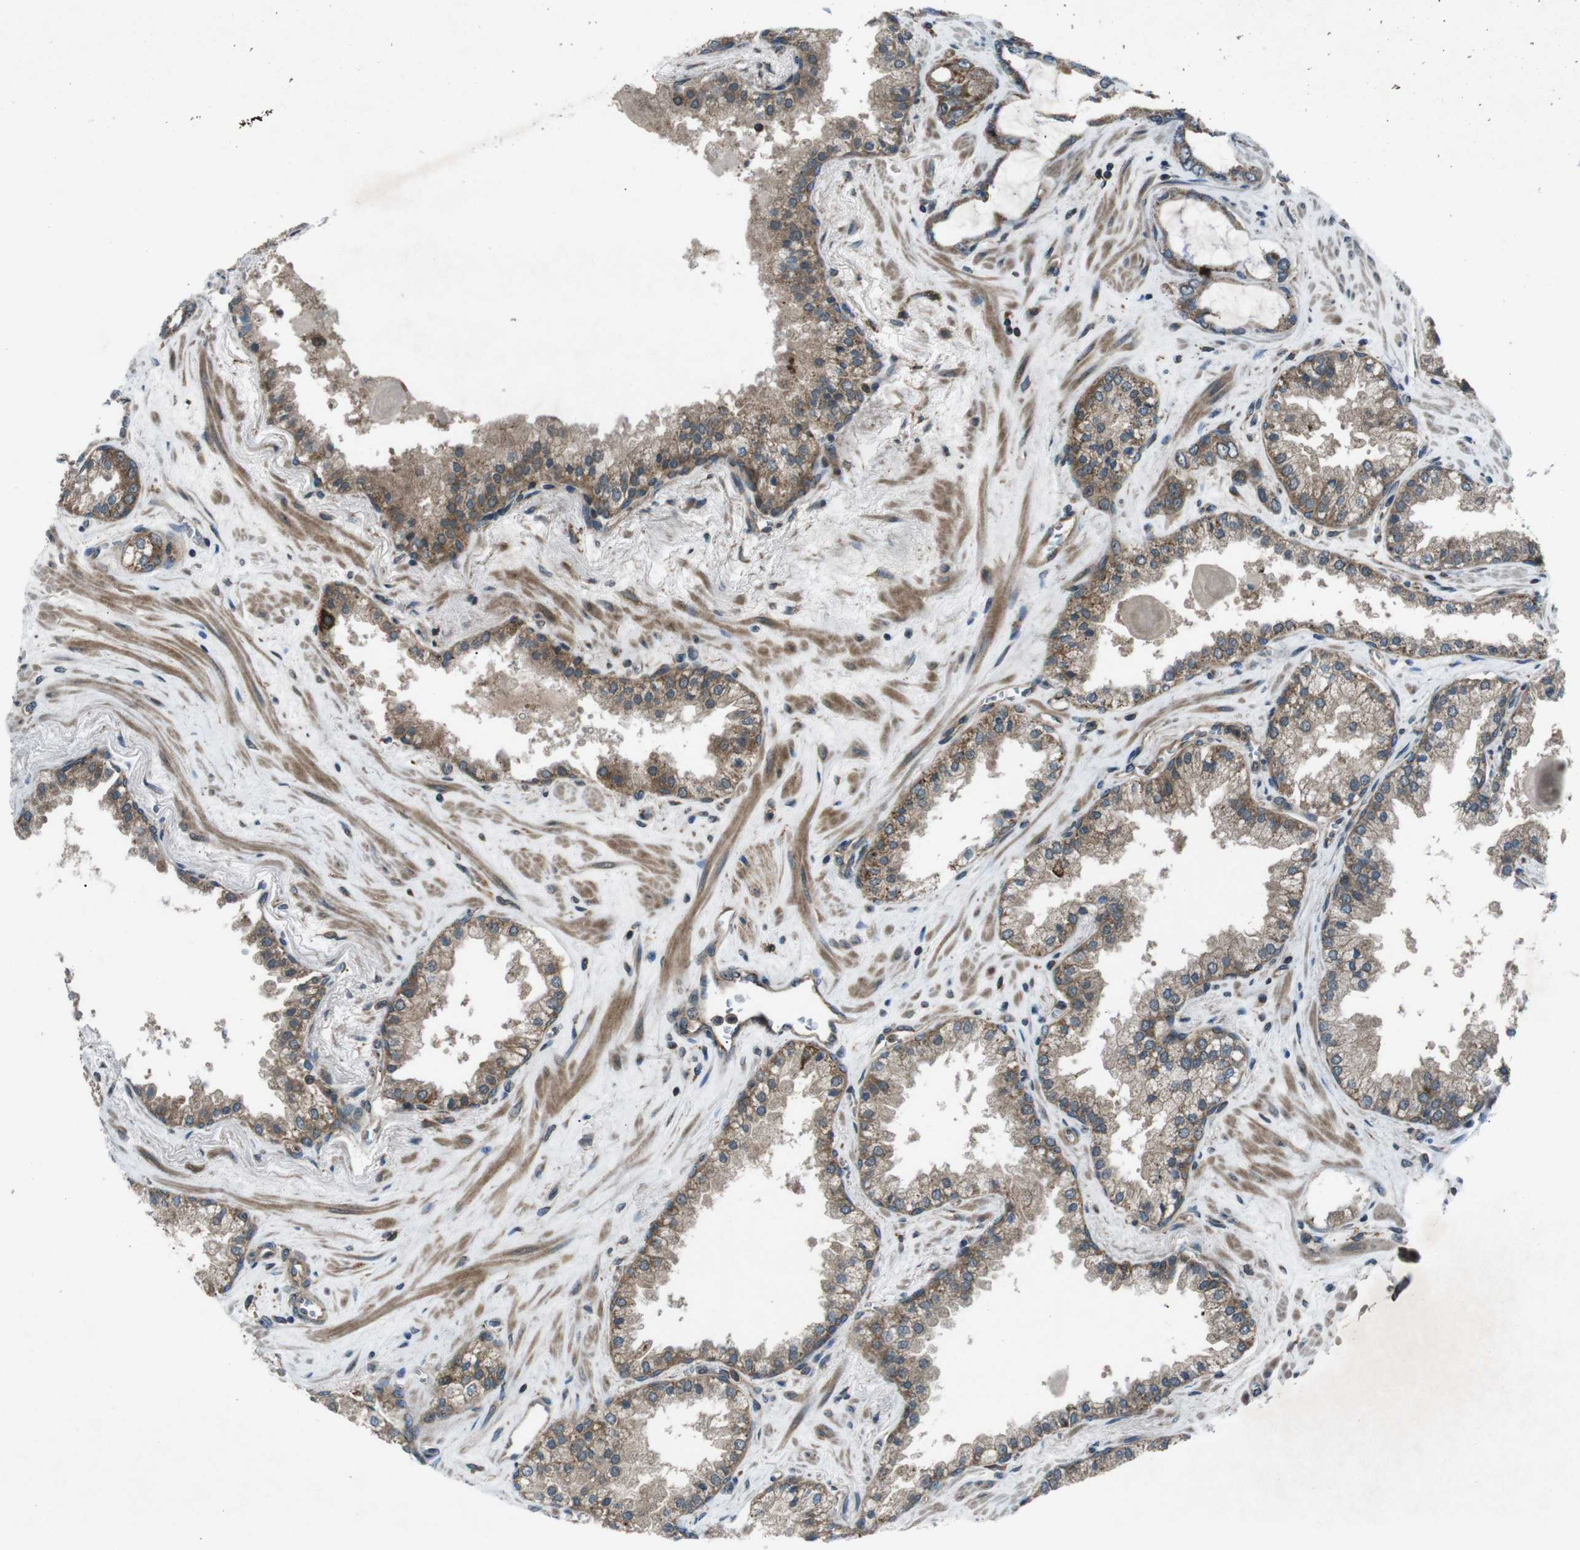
{"staining": {"intensity": "moderate", "quantity": ">75%", "location": "cytoplasmic/membranous"}, "tissue": "prostate cancer", "cell_type": "Tumor cells", "image_type": "cancer", "snomed": [{"axis": "morphology", "description": "Adenocarcinoma, Low grade"}, {"axis": "topography", "description": "Prostate"}], "caption": "Adenocarcinoma (low-grade) (prostate) tissue reveals moderate cytoplasmic/membranous expression in about >75% of tumor cells", "gene": "SLC27A4", "patient": {"sex": "male", "age": 60}}